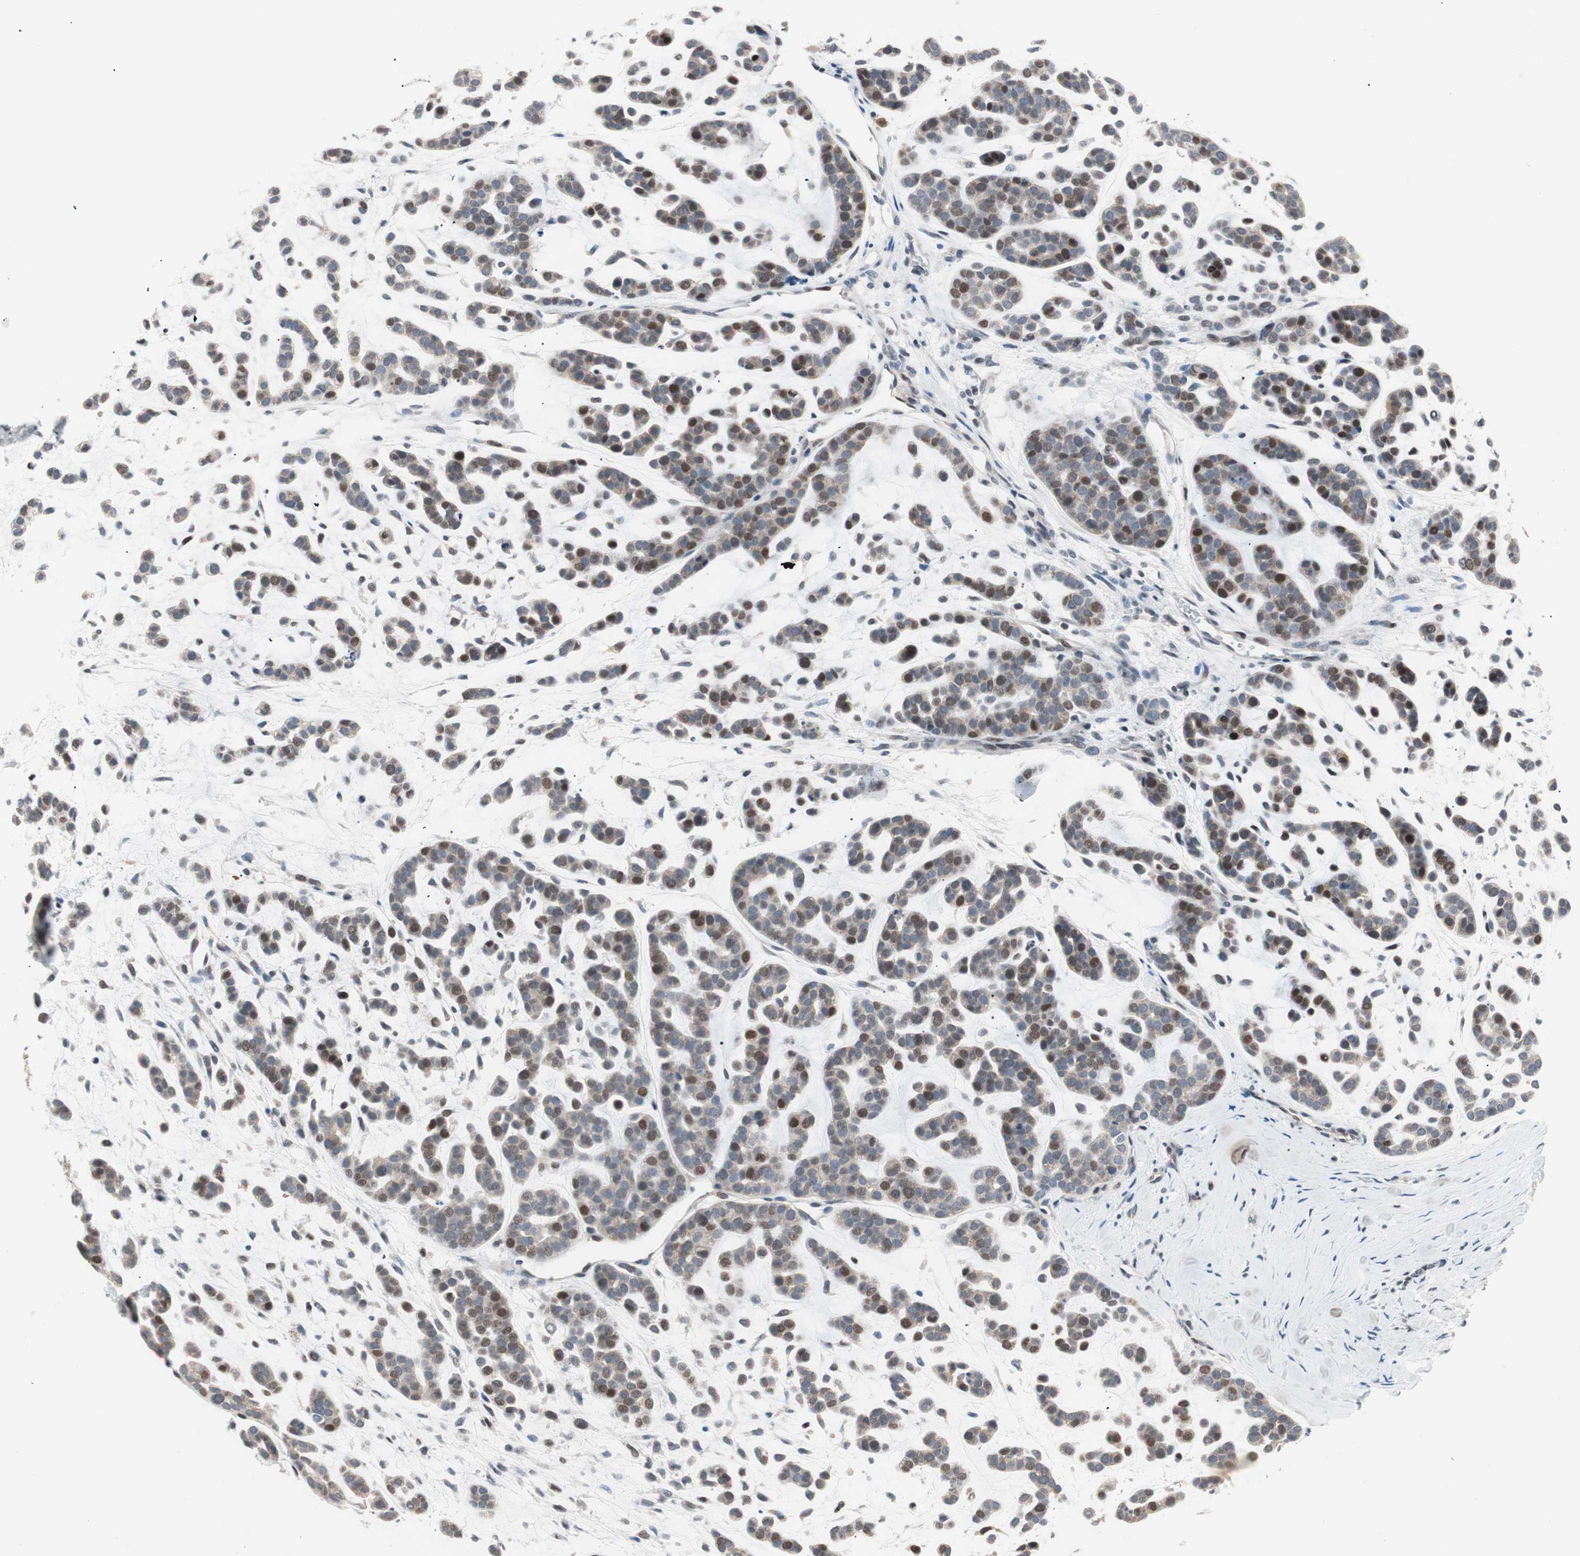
{"staining": {"intensity": "weak", "quantity": "25%-75%", "location": "nuclear"}, "tissue": "head and neck cancer", "cell_type": "Tumor cells", "image_type": "cancer", "snomed": [{"axis": "morphology", "description": "Adenocarcinoma, NOS"}, {"axis": "morphology", "description": "Adenoma, NOS"}, {"axis": "topography", "description": "Head-Neck"}], "caption": "There is low levels of weak nuclear staining in tumor cells of head and neck cancer, as demonstrated by immunohistochemical staining (brown color).", "gene": "POLH", "patient": {"sex": "female", "age": 55}}